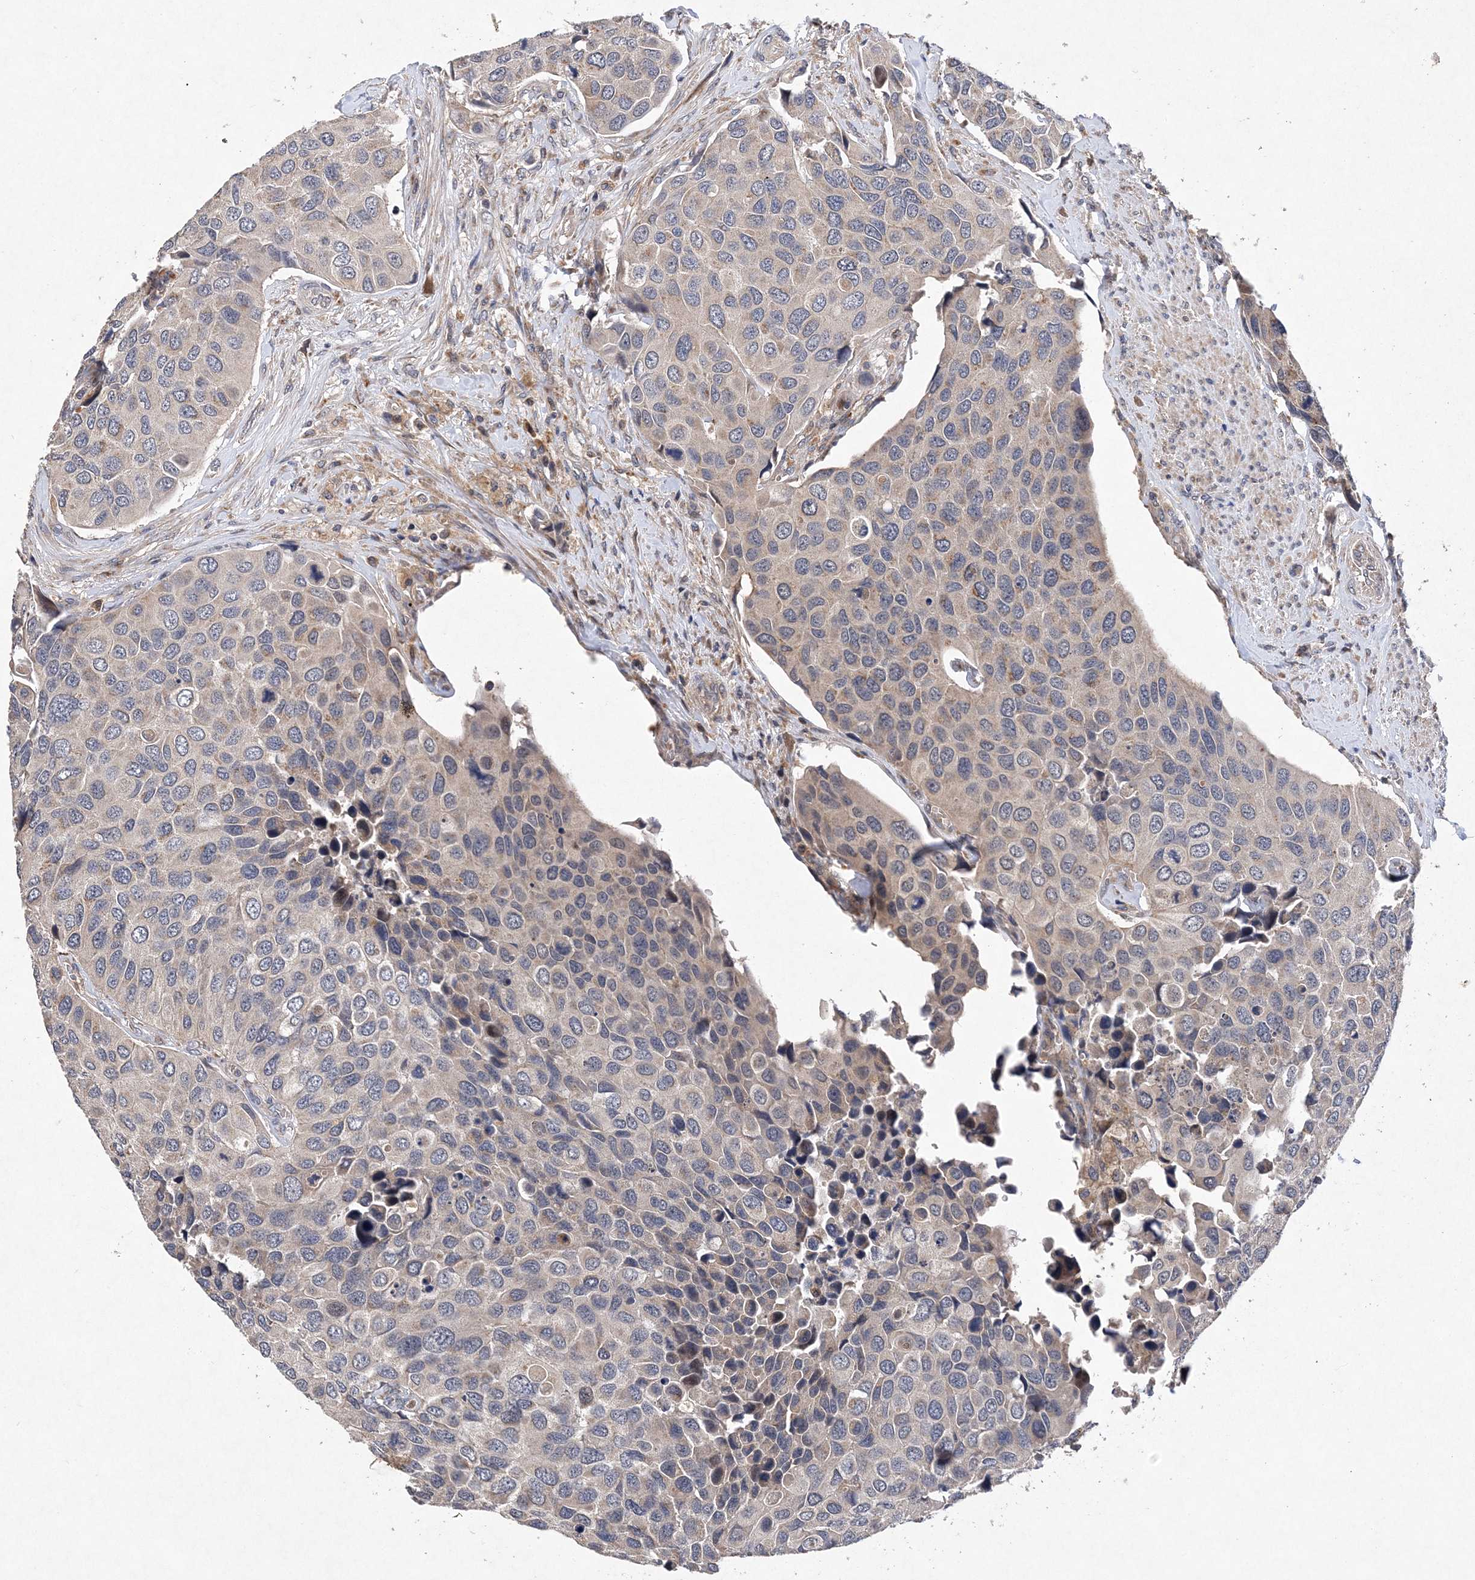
{"staining": {"intensity": "negative", "quantity": "none", "location": "none"}, "tissue": "urothelial cancer", "cell_type": "Tumor cells", "image_type": "cancer", "snomed": [{"axis": "morphology", "description": "Urothelial carcinoma, High grade"}, {"axis": "topography", "description": "Urinary bladder"}], "caption": "DAB immunohistochemical staining of urothelial cancer reveals no significant positivity in tumor cells.", "gene": "PROSER1", "patient": {"sex": "male", "age": 74}}